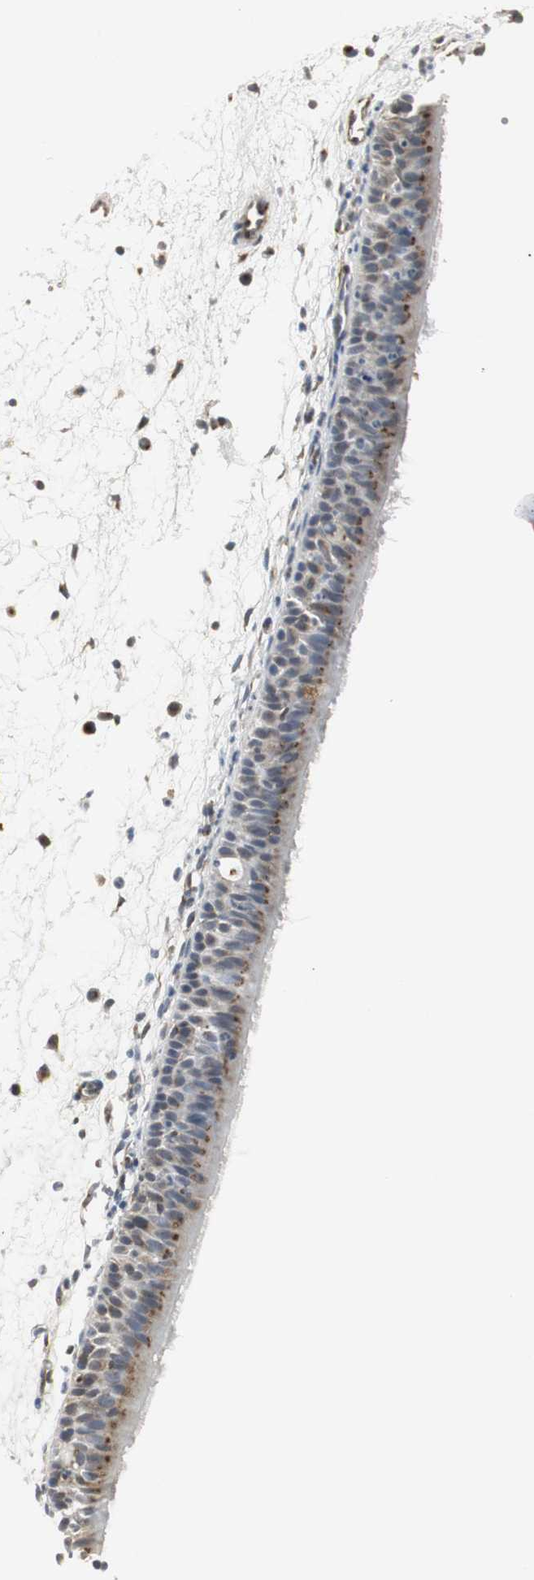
{"staining": {"intensity": "moderate", "quantity": ">75%", "location": "cytoplasmic/membranous"}, "tissue": "nasopharynx", "cell_type": "Respiratory epithelial cells", "image_type": "normal", "snomed": [{"axis": "morphology", "description": "Normal tissue, NOS"}, {"axis": "topography", "description": "Nasopharynx"}], "caption": "Brown immunohistochemical staining in unremarkable human nasopharynx exhibits moderate cytoplasmic/membranous positivity in about >75% of respiratory epithelial cells. Ihc stains the protein of interest in brown and the nuclei are stained blue.", "gene": "SCYL3", "patient": {"sex": "female", "age": 54}}